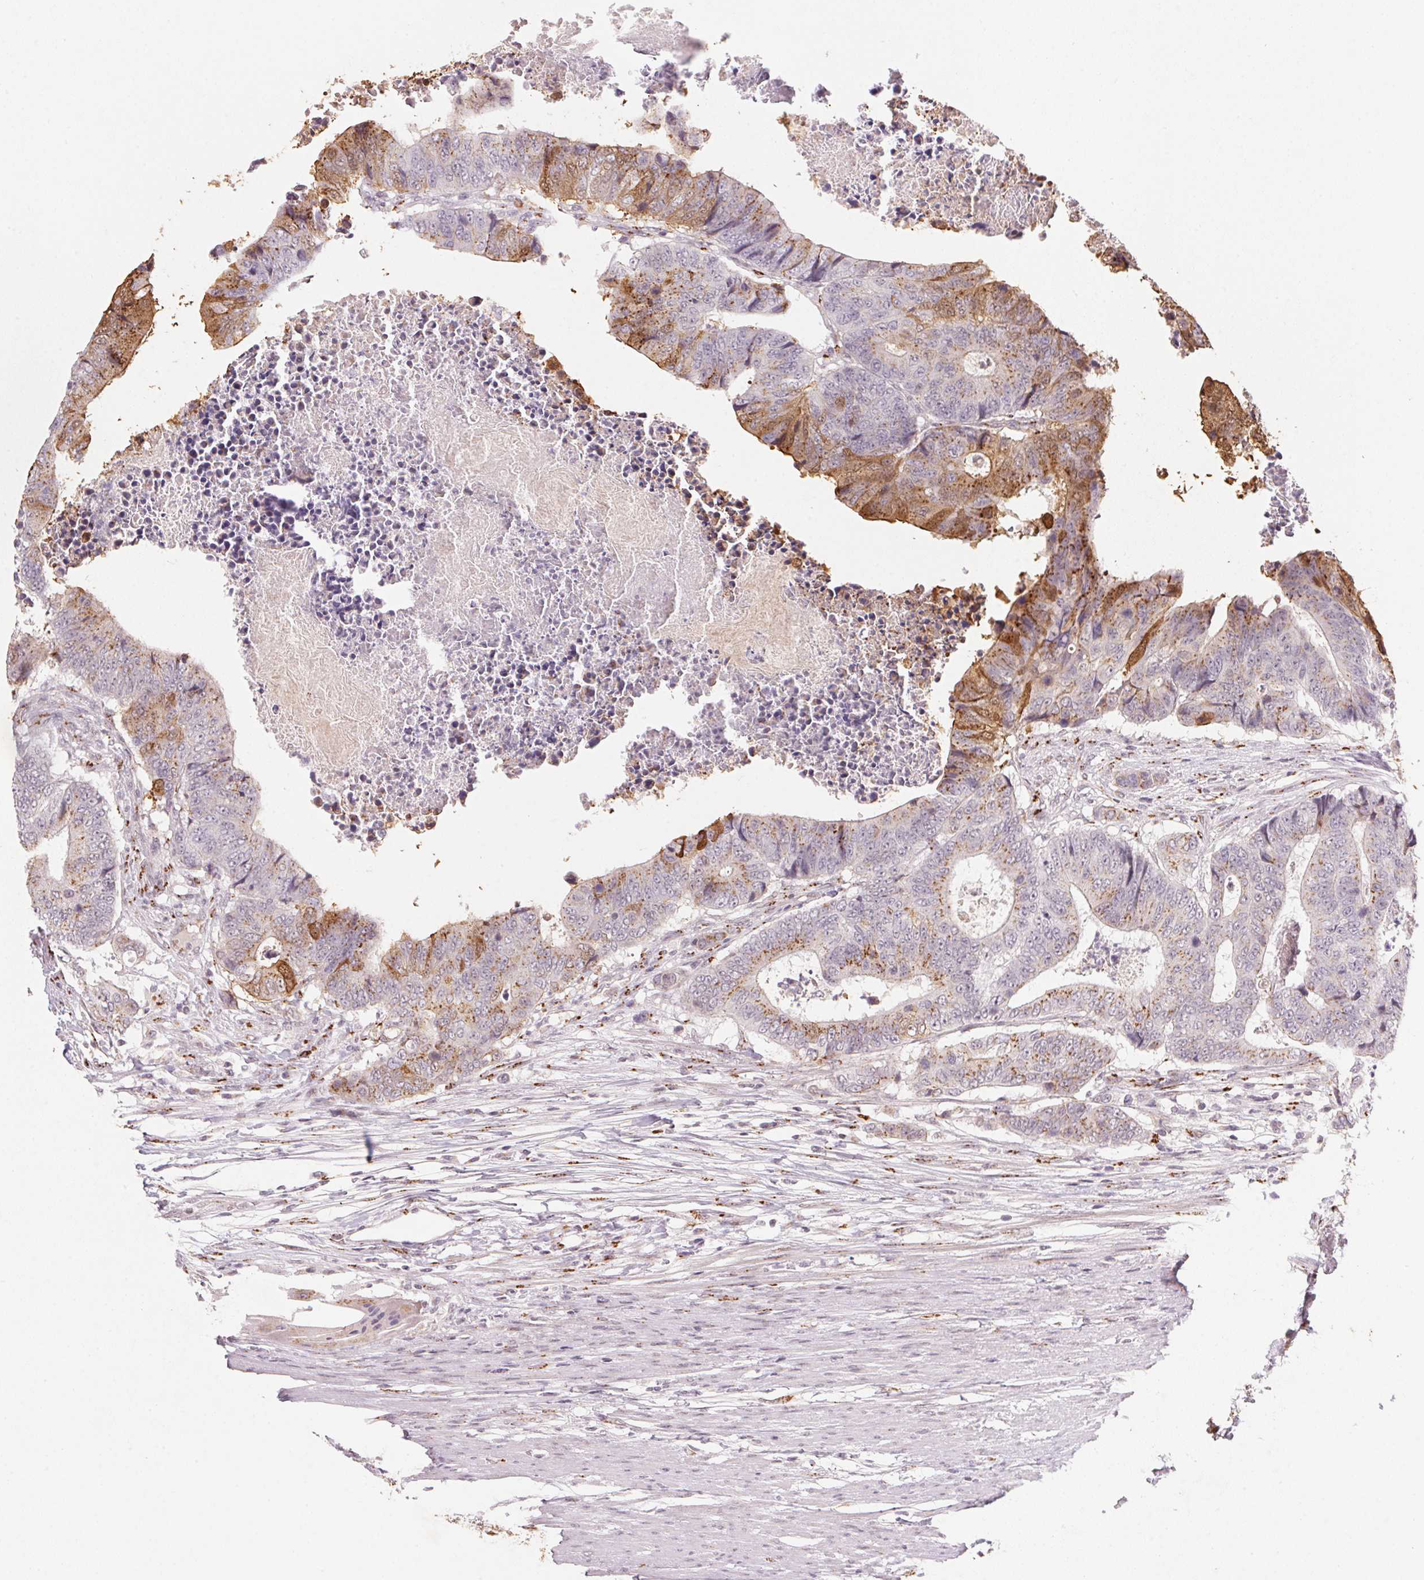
{"staining": {"intensity": "moderate", "quantity": "25%-75%", "location": "cytoplasmic/membranous"}, "tissue": "colorectal cancer", "cell_type": "Tumor cells", "image_type": "cancer", "snomed": [{"axis": "morphology", "description": "Adenocarcinoma, NOS"}, {"axis": "topography", "description": "Colon"}], "caption": "Immunohistochemical staining of human colorectal cancer (adenocarcinoma) reveals medium levels of moderate cytoplasmic/membranous staining in about 25%-75% of tumor cells.", "gene": "RAB22A", "patient": {"sex": "female", "age": 48}}